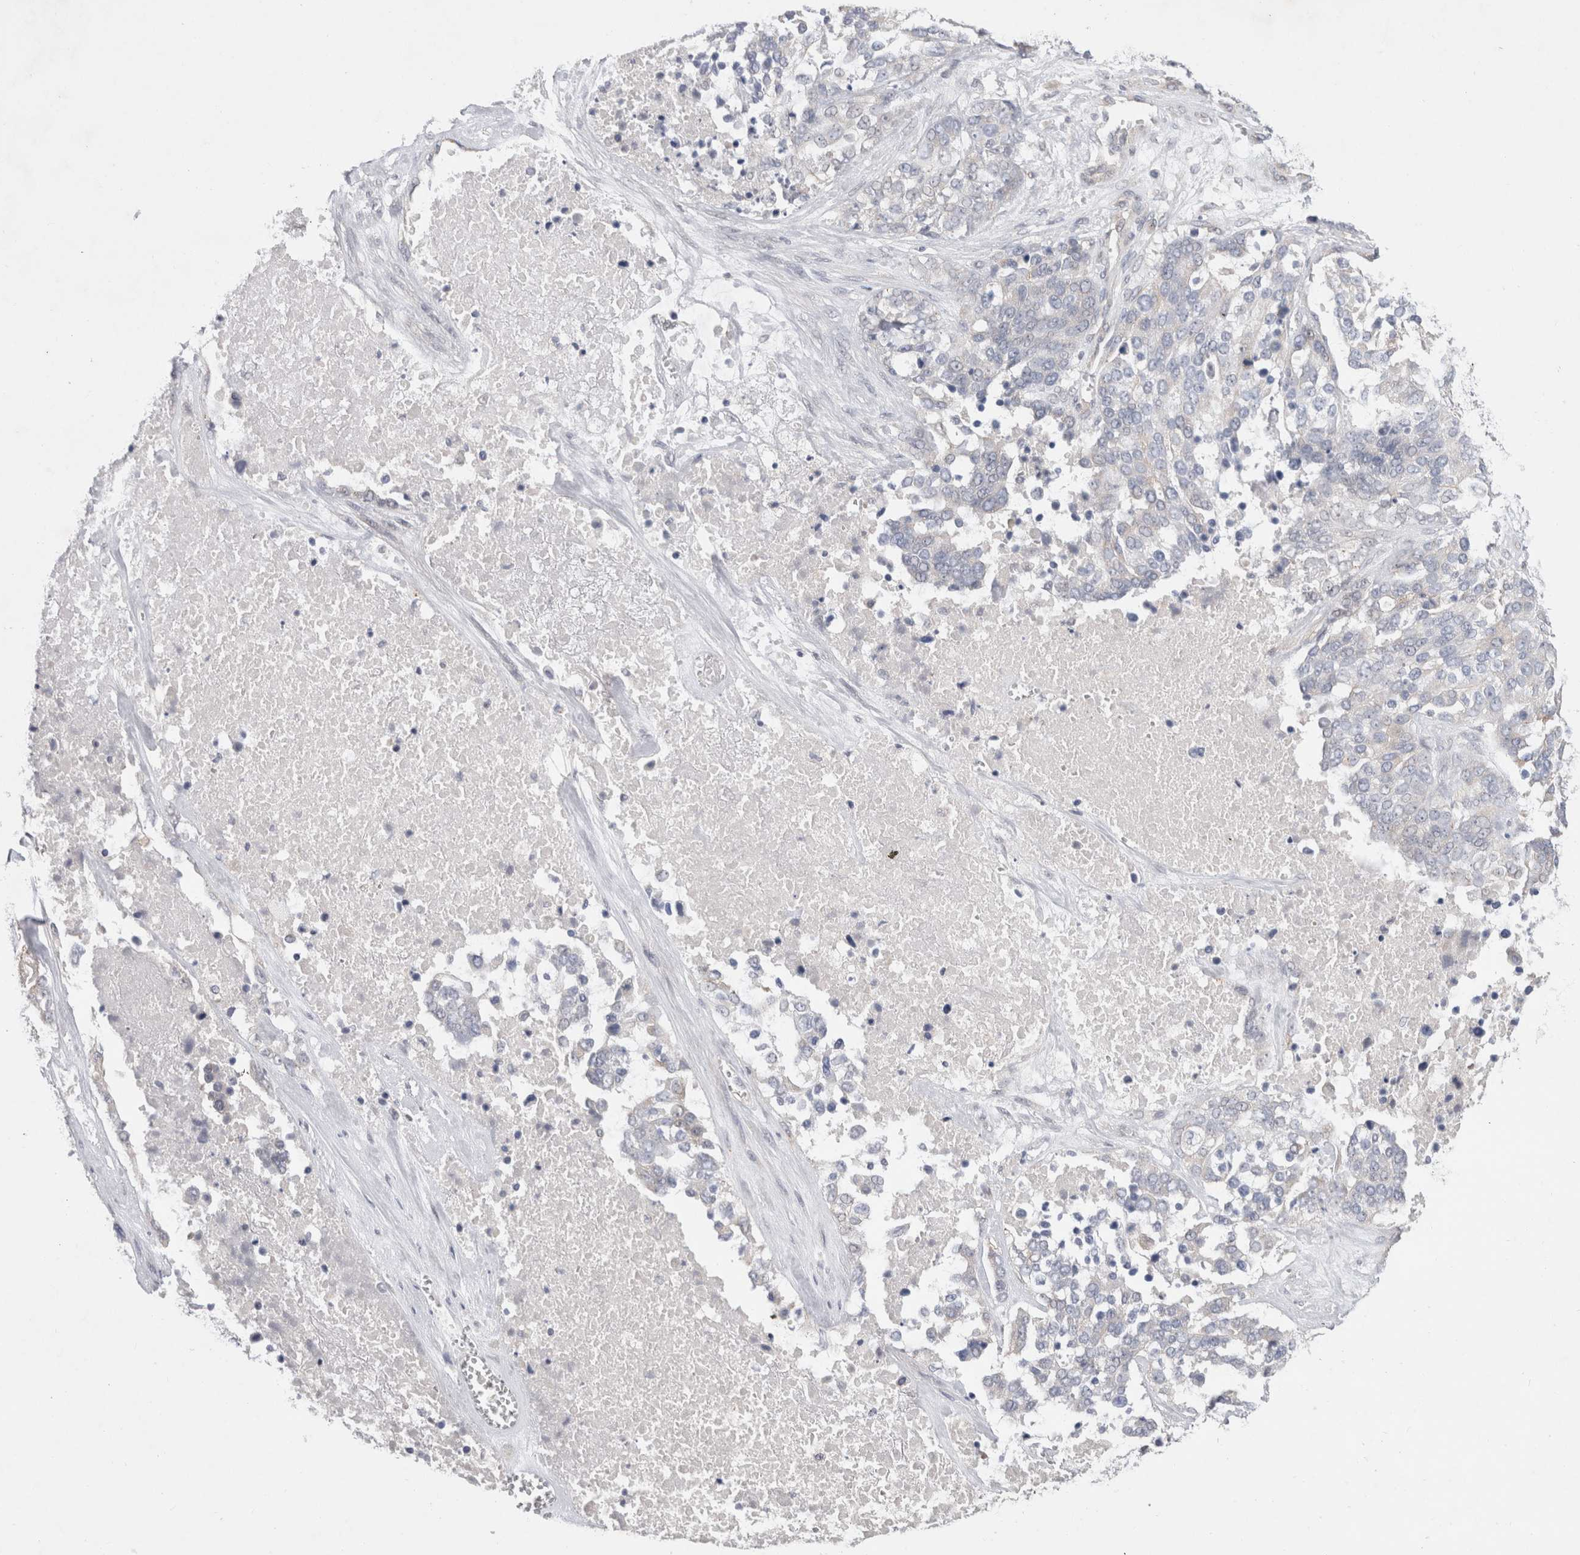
{"staining": {"intensity": "negative", "quantity": "none", "location": "none"}, "tissue": "ovarian cancer", "cell_type": "Tumor cells", "image_type": "cancer", "snomed": [{"axis": "morphology", "description": "Cystadenocarcinoma, serous, NOS"}, {"axis": "topography", "description": "Ovary"}], "caption": "Micrograph shows no protein positivity in tumor cells of ovarian cancer (serous cystadenocarcinoma) tissue. The staining is performed using DAB (3,3'-diaminobenzidine) brown chromogen with nuclei counter-stained in using hematoxylin.", "gene": "BICD2", "patient": {"sex": "female", "age": 44}}